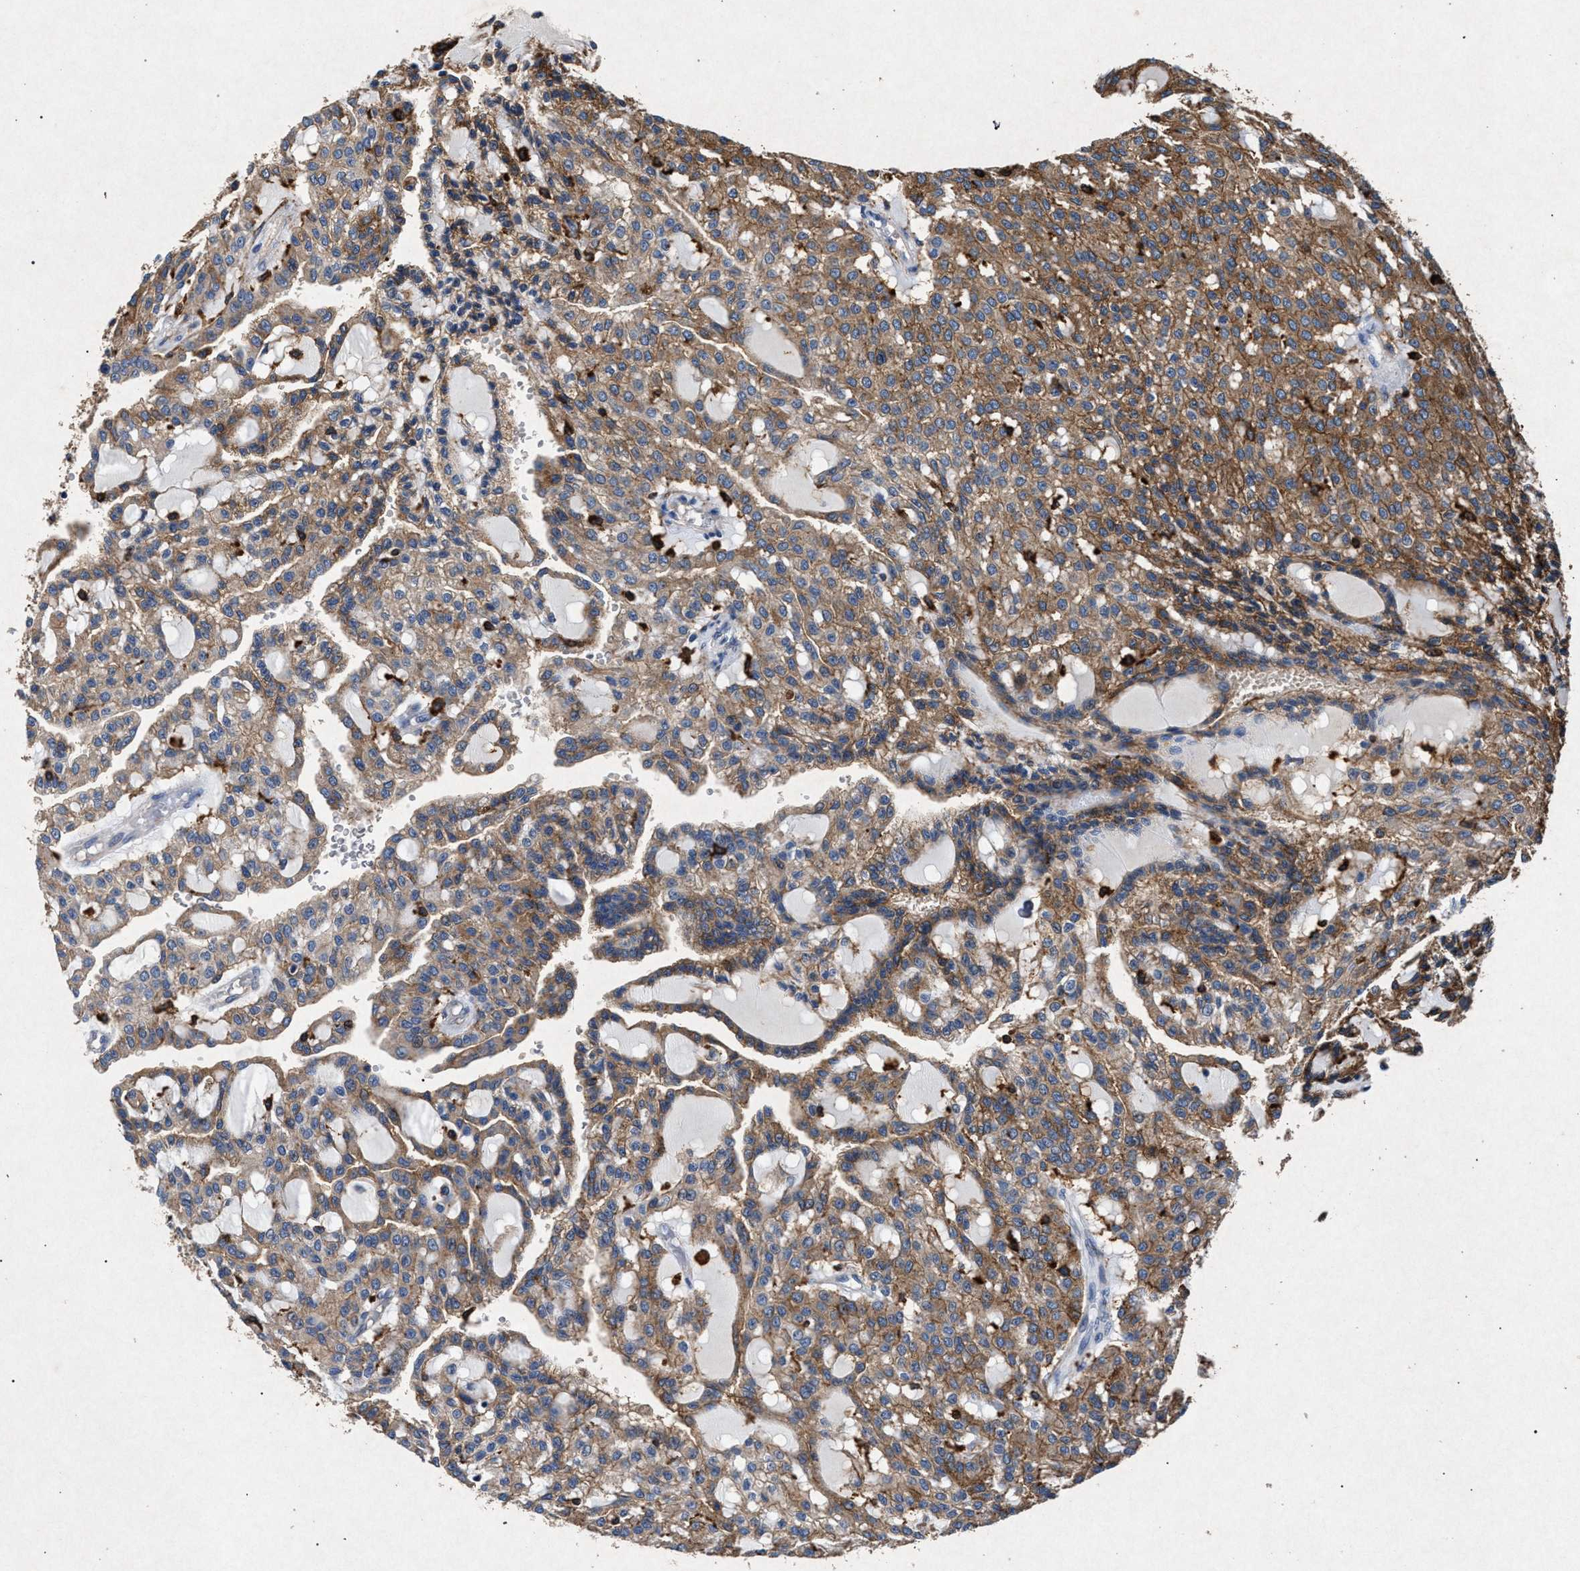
{"staining": {"intensity": "moderate", "quantity": ">75%", "location": "cytoplasmic/membranous"}, "tissue": "renal cancer", "cell_type": "Tumor cells", "image_type": "cancer", "snomed": [{"axis": "morphology", "description": "Adenocarcinoma, NOS"}, {"axis": "topography", "description": "Kidney"}], "caption": "Tumor cells exhibit medium levels of moderate cytoplasmic/membranous expression in approximately >75% of cells in human renal cancer (adenocarcinoma).", "gene": "MARCKS", "patient": {"sex": "male", "age": 63}}